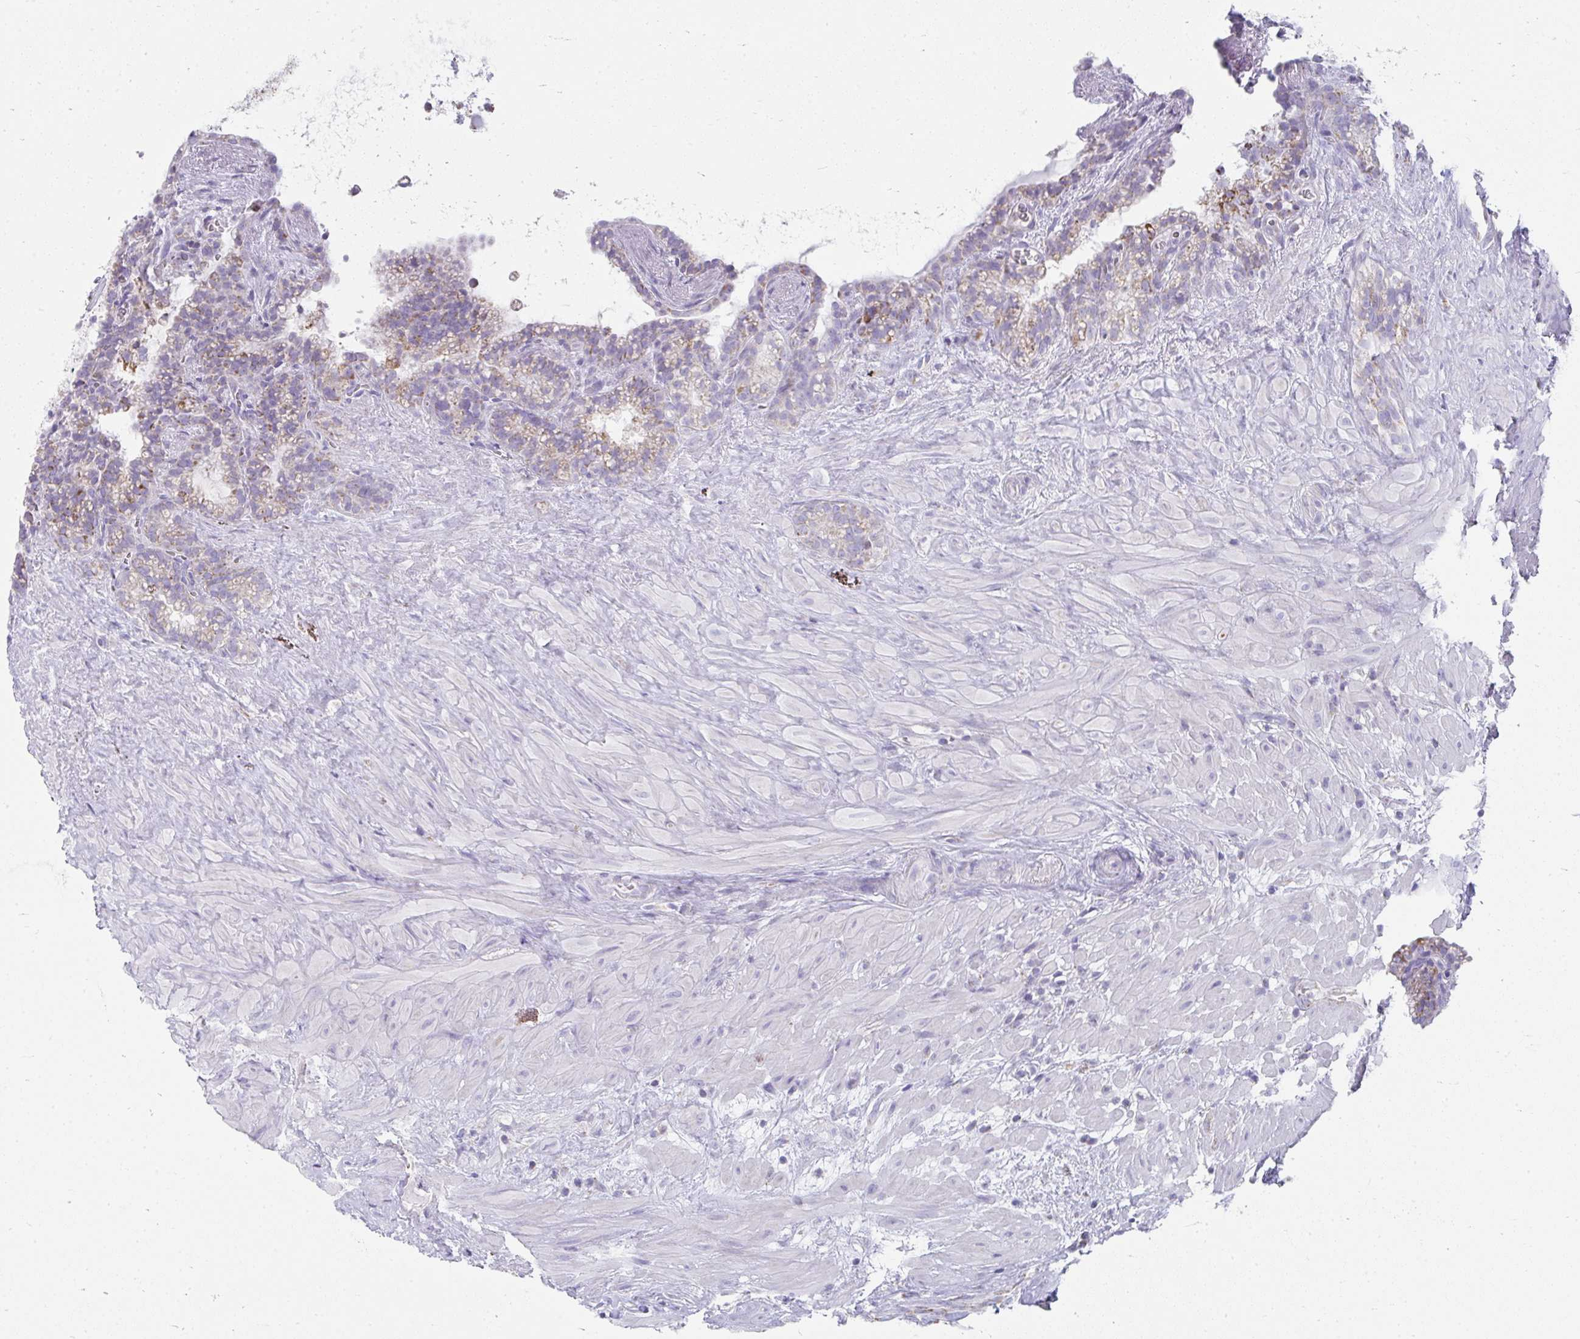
{"staining": {"intensity": "moderate", "quantity": "<25%", "location": "cytoplasmic/membranous"}, "tissue": "seminal vesicle", "cell_type": "Glandular cells", "image_type": "normal", "snomed": [{"axis": "morphology", "description": "Normal tissue, NOS"}, {"axis": "topography", "description": "Seminal veicle"}], "caption": "IHC histopathology image of normal human seminal vesicle stained for a protein (brown), which demonstrates low levels of moderate cytoplasmic/membranous staining in about <25% of glandular cells.", "gene": "SLC6A1", "patient": {"sex": "male", "age": 76}}